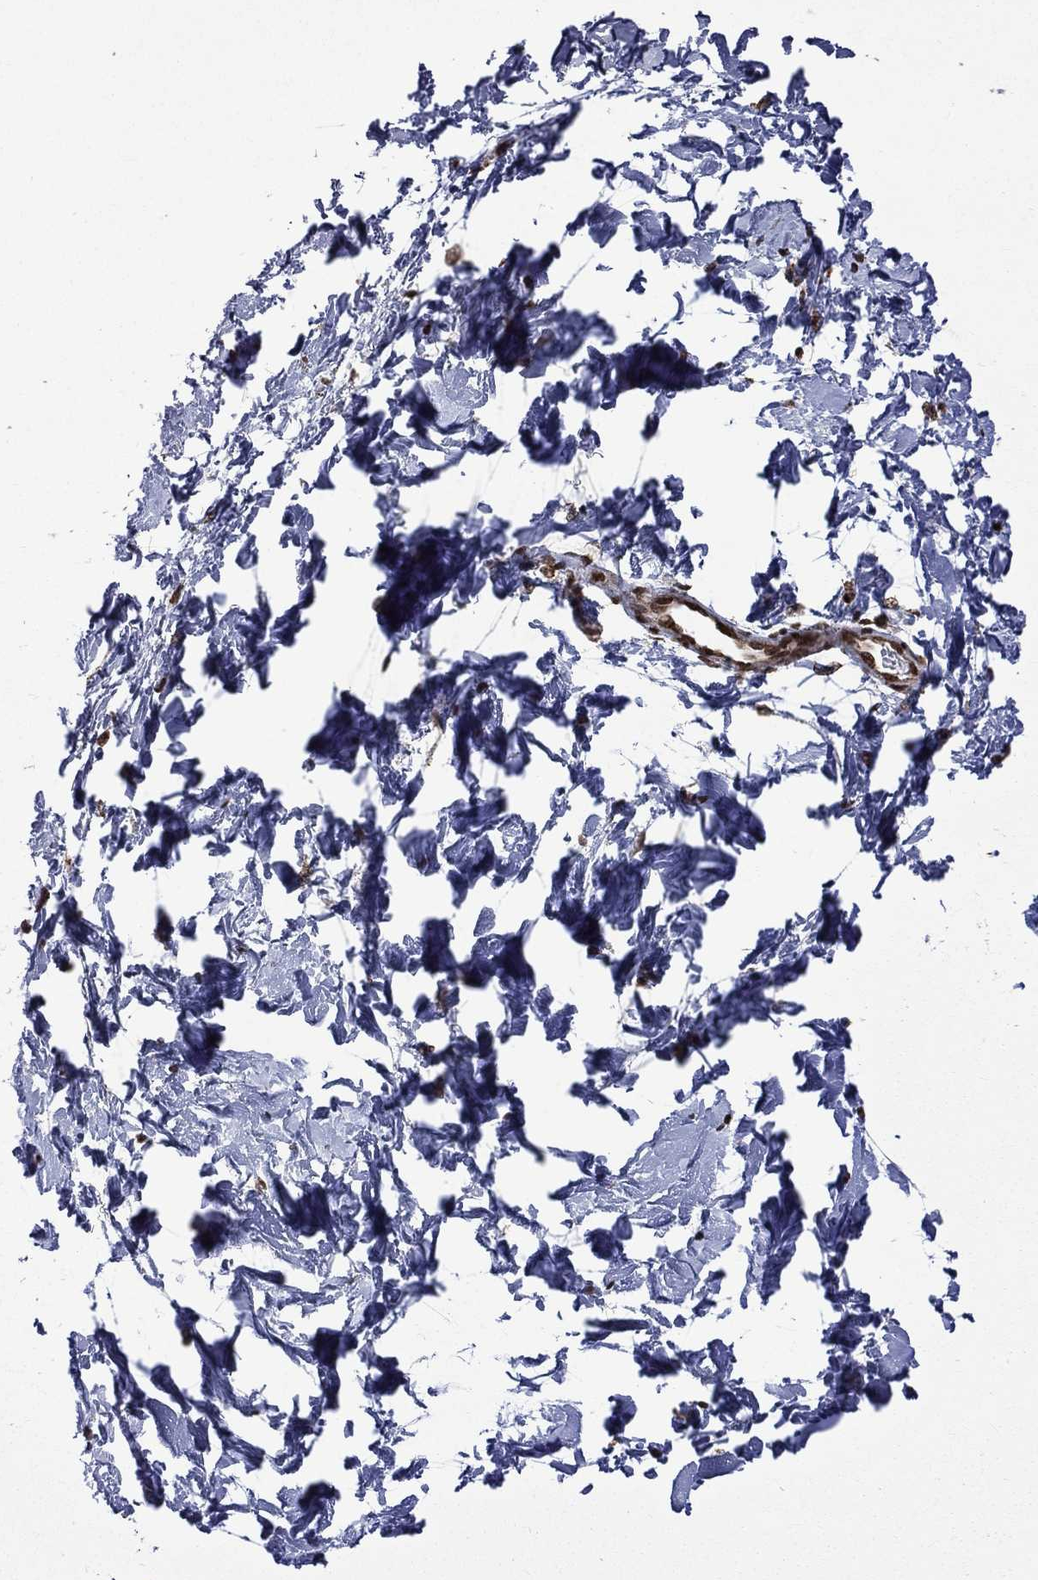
{"staining": {"intensity": "negative", "quantity": "none", "location": "none"}, "tissue": "breast", "cell_type": "Adipocytes", "image_type": "normal", "snomed": [{"axis": "morphology", "description": "Normal tissue, NOS"}, {"axis": "topography", "description": "Breast"}], "caption": "A high-resolution photomicrograph shows immunohistochemistry (IHC) staining of benign breast, which reveals no significant expression in adipocytes. (Brightfield microscopy of DAB immunohistochemistry (IHC) at high magnification).", "gene": "C5orf24", "patient": {"sex": "female", "age": 37}}